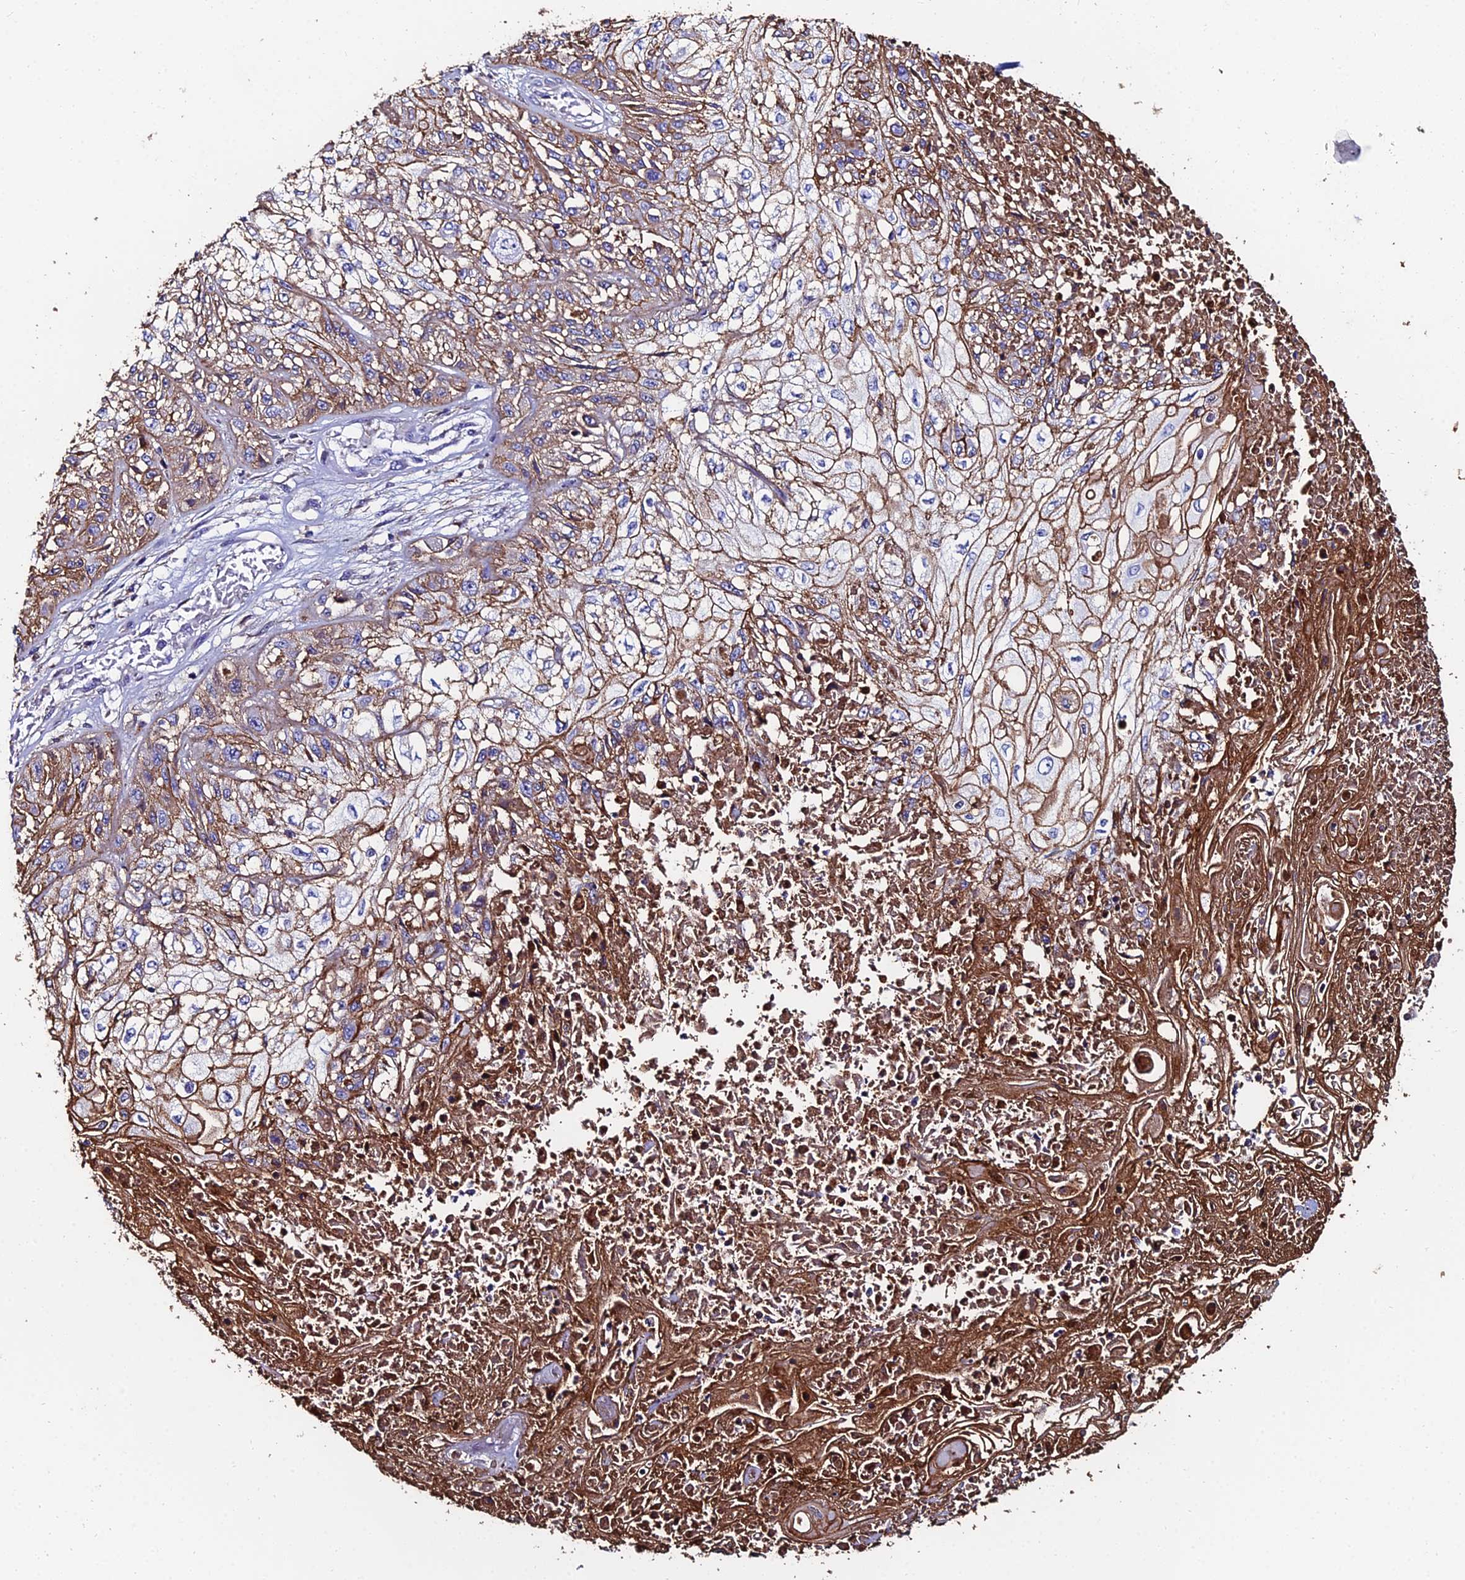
{"staining": {"intensity": "moderate", "quantity": ">75%", "location": "cytoplasmic/membranous"}, "tissue": "skin cancer", "cell_type": "Tumor cells", "image_type": "cancer", "snomed": [{"axis": "morphology", "description": "Squamous cell carcinoma, NOS"}, {"axis": "morphology", "description": "Squamous cell carcinoma, metastatic, NOS"}, {"axis": "topography", "description": "Skin"}, {"axis": "topography", "description": "Lymph node"}], "caption": "This is a histology image of IHC staining of skin cancer, which shows moderate positivity in the cytoplasmic/membranous of tumor cells.", "gene": "C6", "patient": {"sex": "male", "age": 75}}